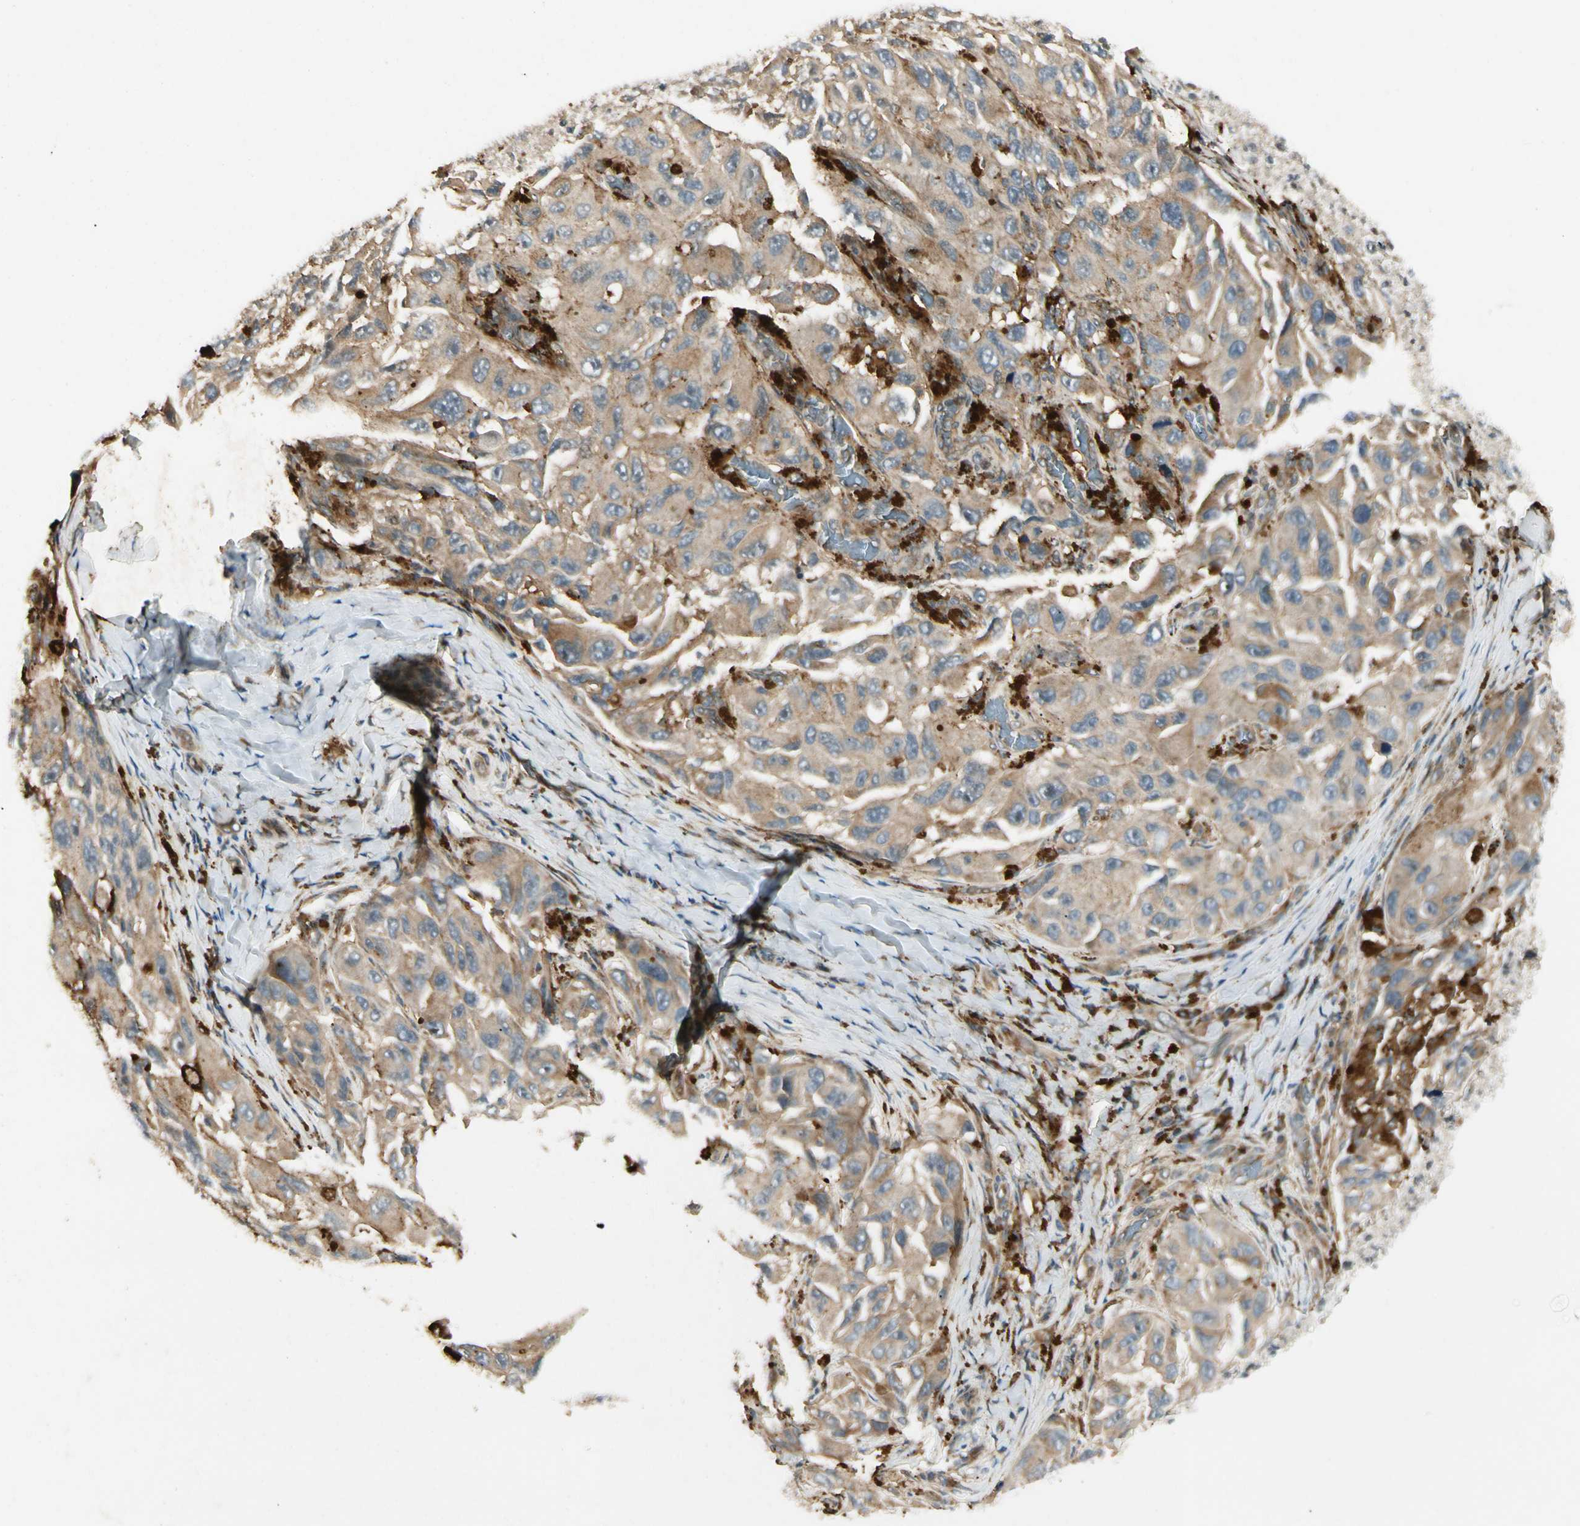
{"staining": {"intensity": "weak", "quantity": ">75%", "location": "cytoplasmic/membranous"}, "tissue": "melanoma", "cell_type": "Tumor cells", "image_type": "cancer", "snomed": [{"axis": "morphology", "description": "Malignant melanoma, NOS"}, {"axis": "topography", "description": "Skin"}], "caption": "An IHC image of tumor tissue is shown. Protein staining in brown shows weak cytoplasmic/membranous positivity in malignant melanoma within tumor cells.", "gene": "FNDC3B", "patient": {"sex": "female", "age": 73}}